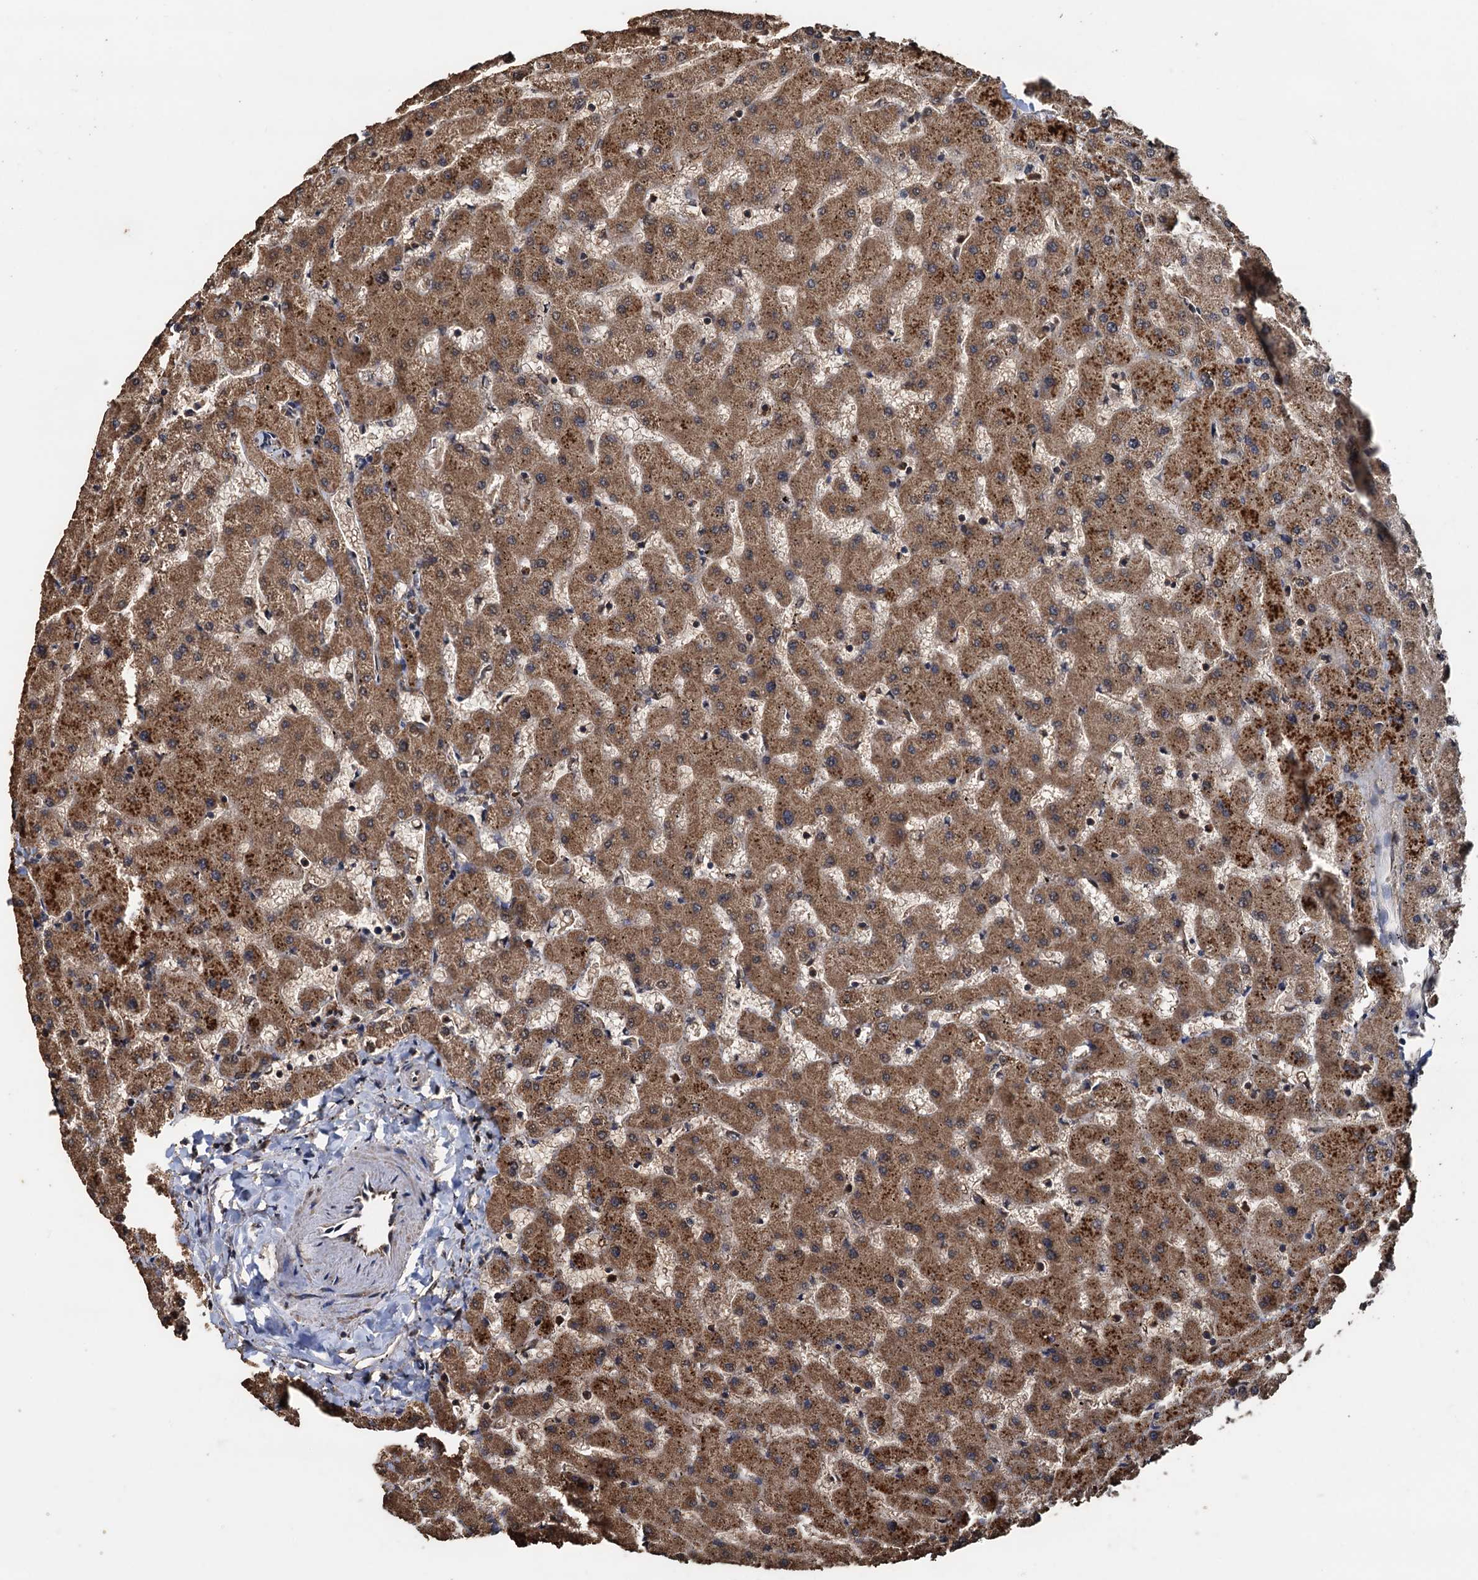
{"staining": {"intensity": "moderate", "quantity": ">75%", "location": "cytoplasmic/membranous"}, "tissue": "liver", "cell_type": "Cholangiocytes", "image_type": "normal", "snomed": [{"axis": "morphology", "description": "Normal tissue, NOS"}, {"axis": "topography", "description": "Liver"}], "caption": "Protein staining shows moderate cytoplasmic/membranous expression in approximately >75% of cholangiocytes in benign liver.", "gene": "PSMD9", "patient": {"sex": "female", "age": 63}}